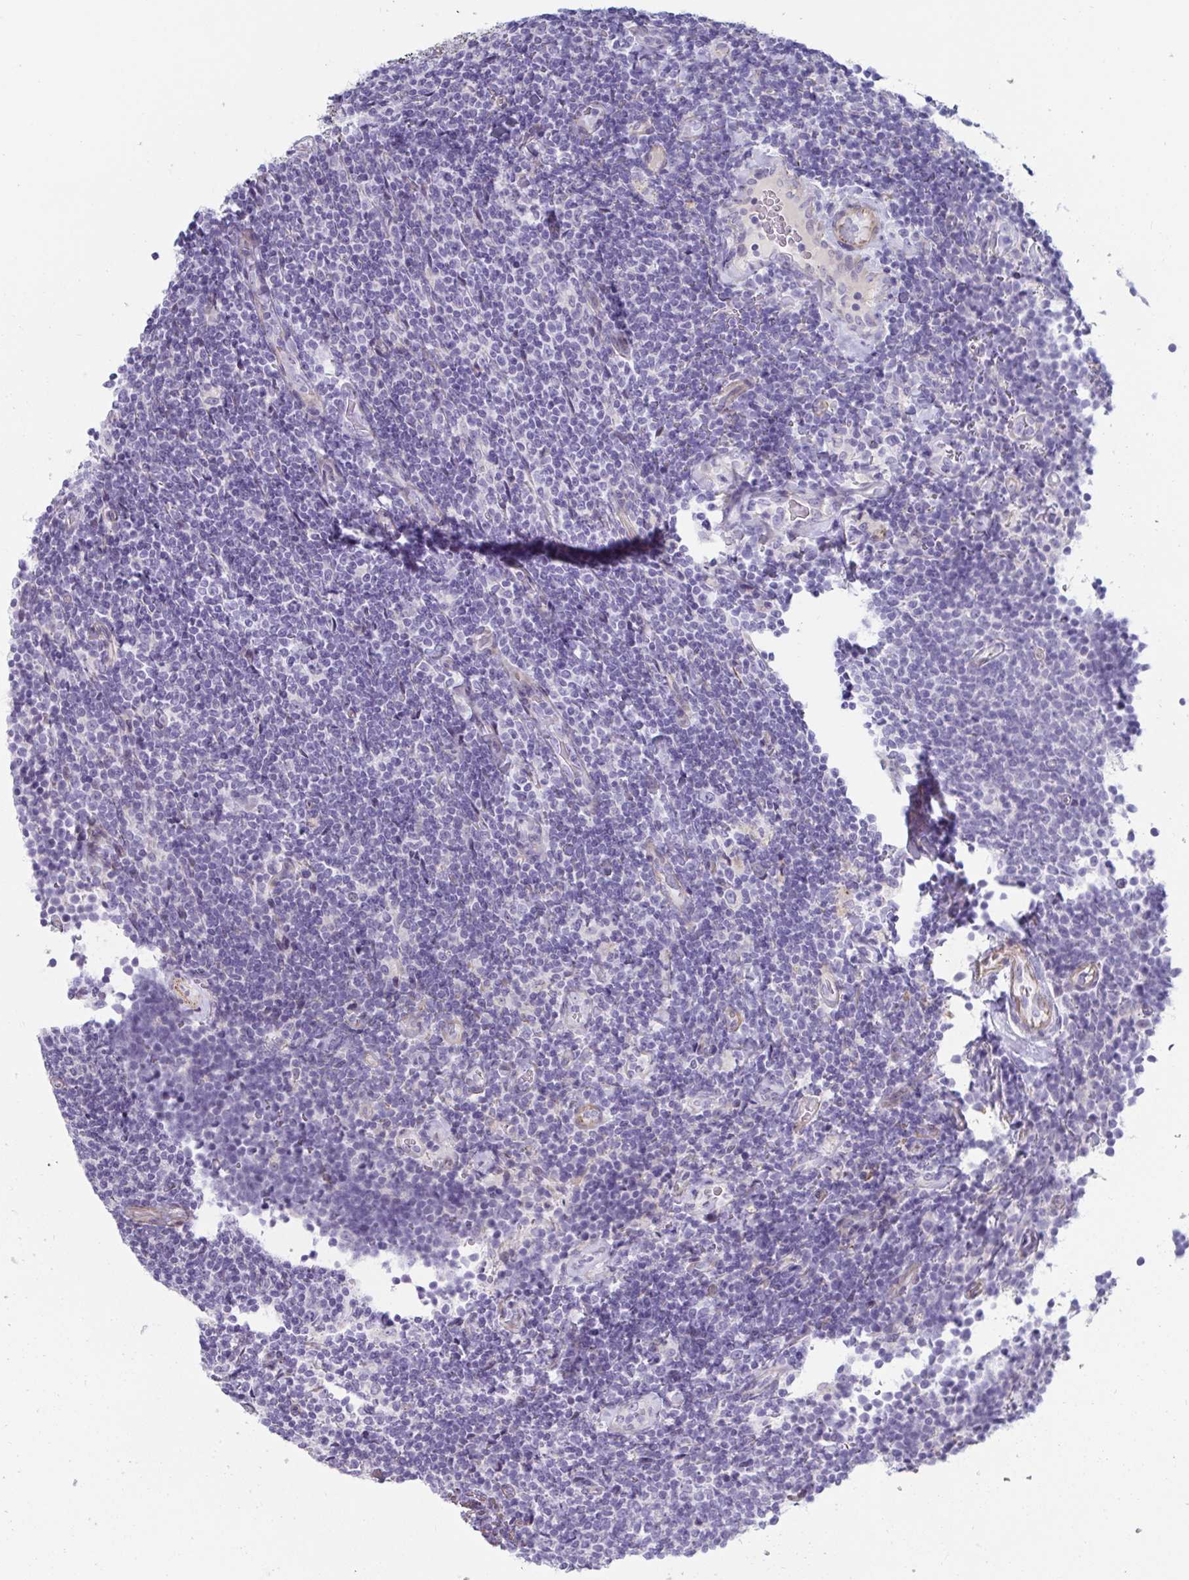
{"staining": {"intensity": "negative", "quantity": "none", "location": "none"}, "tissue": "lymphoma", "cell_type": "Tumor cells", "image_type": "cancer", "snomed": [{"axis": "morphology", "description": "Malignant lymphoma, non-Hodgkin's type, Low grade"}, {"axis": "topography", "description": "Lymph node"}], "caption": "This is a photomicrograph of immunohistochemistry staining of lymphoma, which shows no staining in tumor cells. Brightfield microscopy of immunohistochemistry stained with DAB (3,3'-diaminobenzidine) (brown) and hematoxylin (blue), captured at high magnification.", "gene": "OR5P3", "patient": {"sex": "male", "age": 52}}